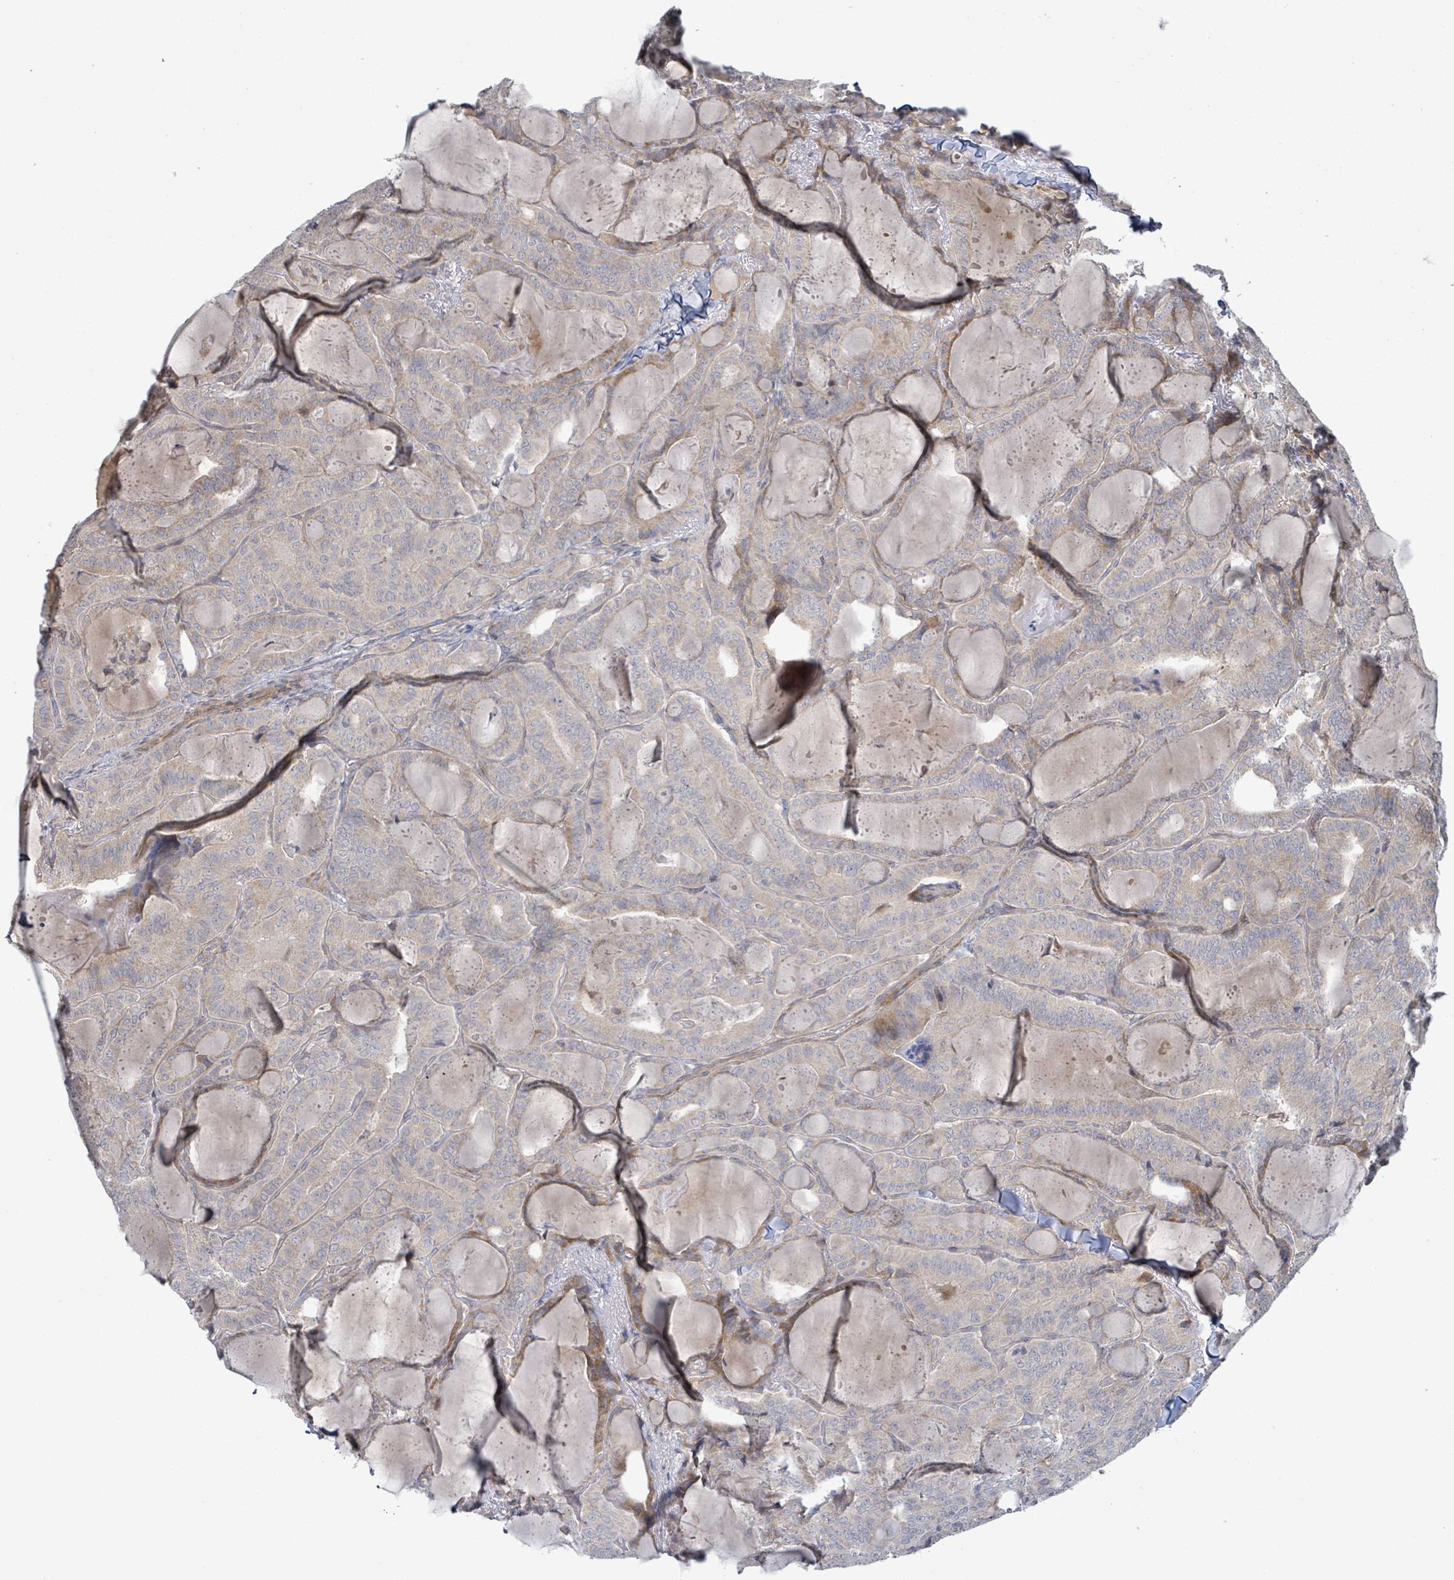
{"staining": {"intensity": "negative", "quantity": "none", "location": "none"}, "tissue": "thyroid cancer", "cell_type": "Tumor cells", "image_type": "cancer", "snomed": [{"axis": "morphology", "description": "Papillary adenocarcinoma, NOS"}, {"axis": "topography", "description": "Thyroid gland"}], "caption": "A micrograph of thyroid cancer stained for a protein demonstrates no brown staining in tumor cells. (DAB (3,3'-diaminobenzidine) IHC, high magnification).", "gene": "SLIT3", "patient": {"sex": "female", "age": 68}}